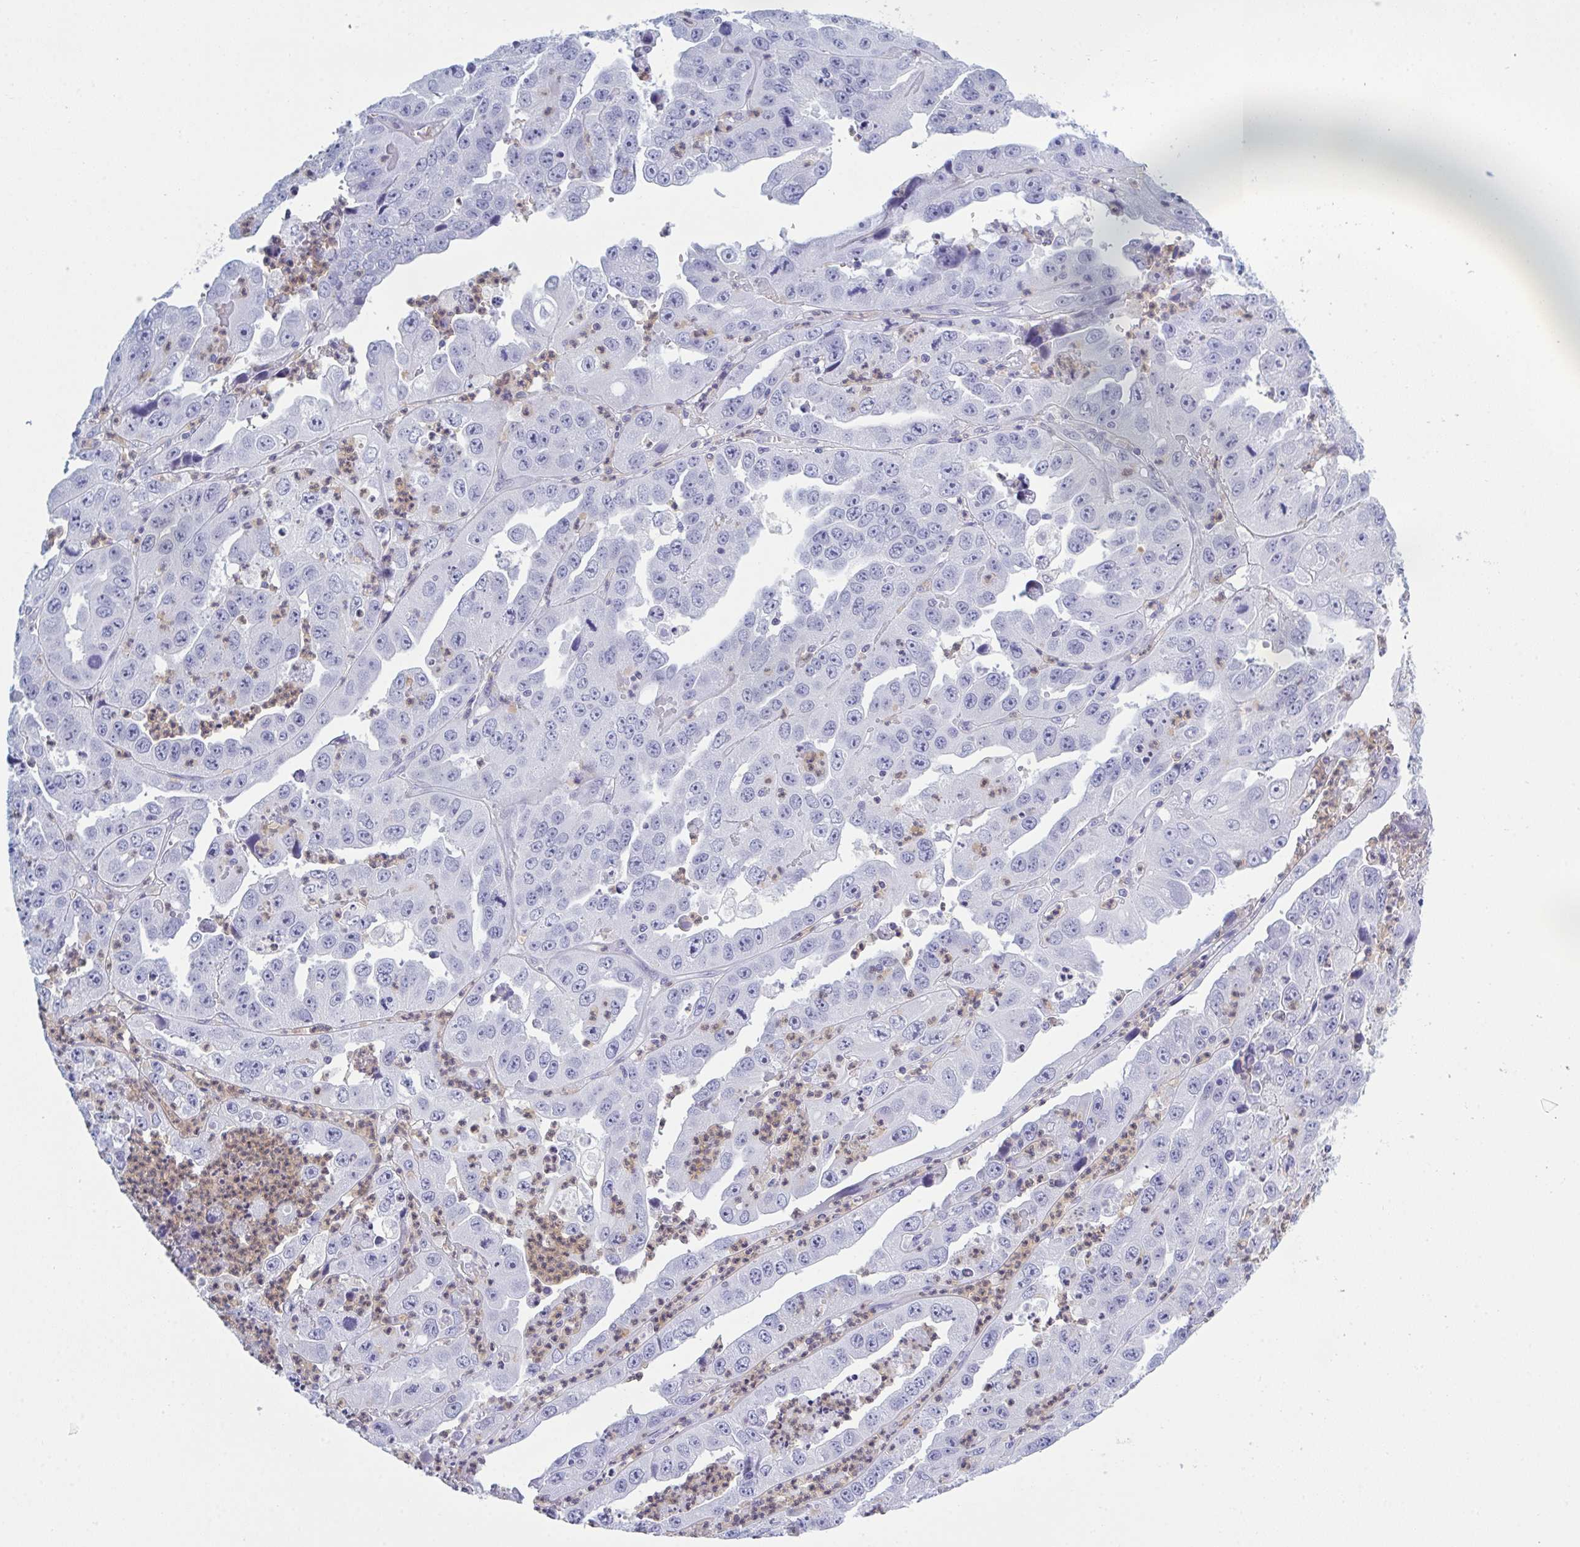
{"staining": {"intensity": "negative", "quantity": "none", "location": "none"}, "tissue": "endometrial cancer", "cell_type": "Tumor cells", "image_type": "cancer", "snomed": [{"axis": "morphology", "description": "Adenocarcinoma, NOS"}, {"axis": "topography", "description": "Uterus"}], "caption": "Tumor cells are negative for protein expression in human endometrial adenocarcinoma.", "gene": "MYO1F", "patient": {"sex": "female", "age": 62}}